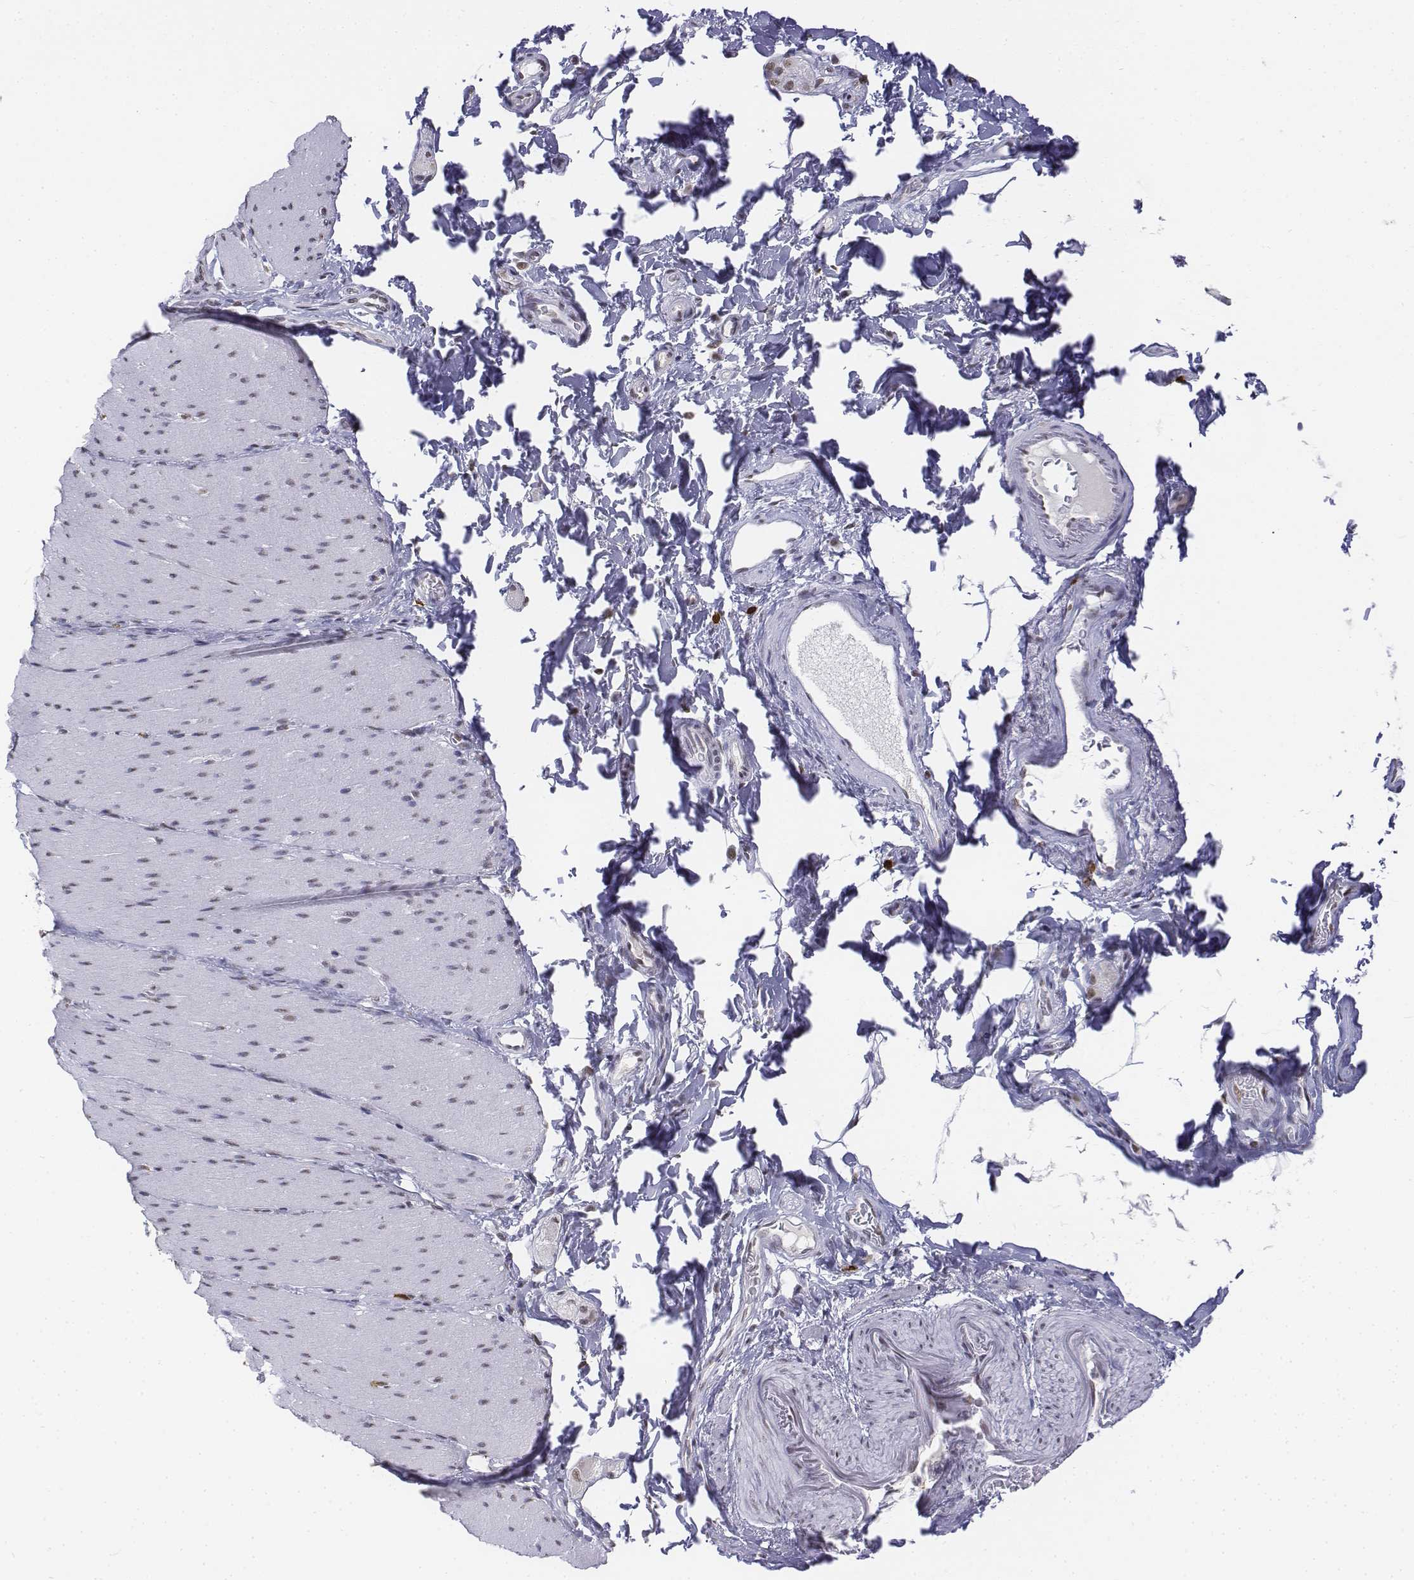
{"staining": {"intensity": "weak", "quantity": "<25%", "location": "nuclear"}, "tissue": "smooth muscle", "cell_type": "Smooth muscle cells", "image_type": "normal", "snomed": [{"axis": "morphology", "description": "Normal tissue, NOS"}, {"axis": "topography", "description": "Smooth muscle"}, {"axis": "topography", "description": "Colon"}], "caption": "IHC of unremarkable smooth muscle shows no expression in smooth muscle cells.", "gene": "CD3E", "patient": {"sex": "male", "age": 73}}